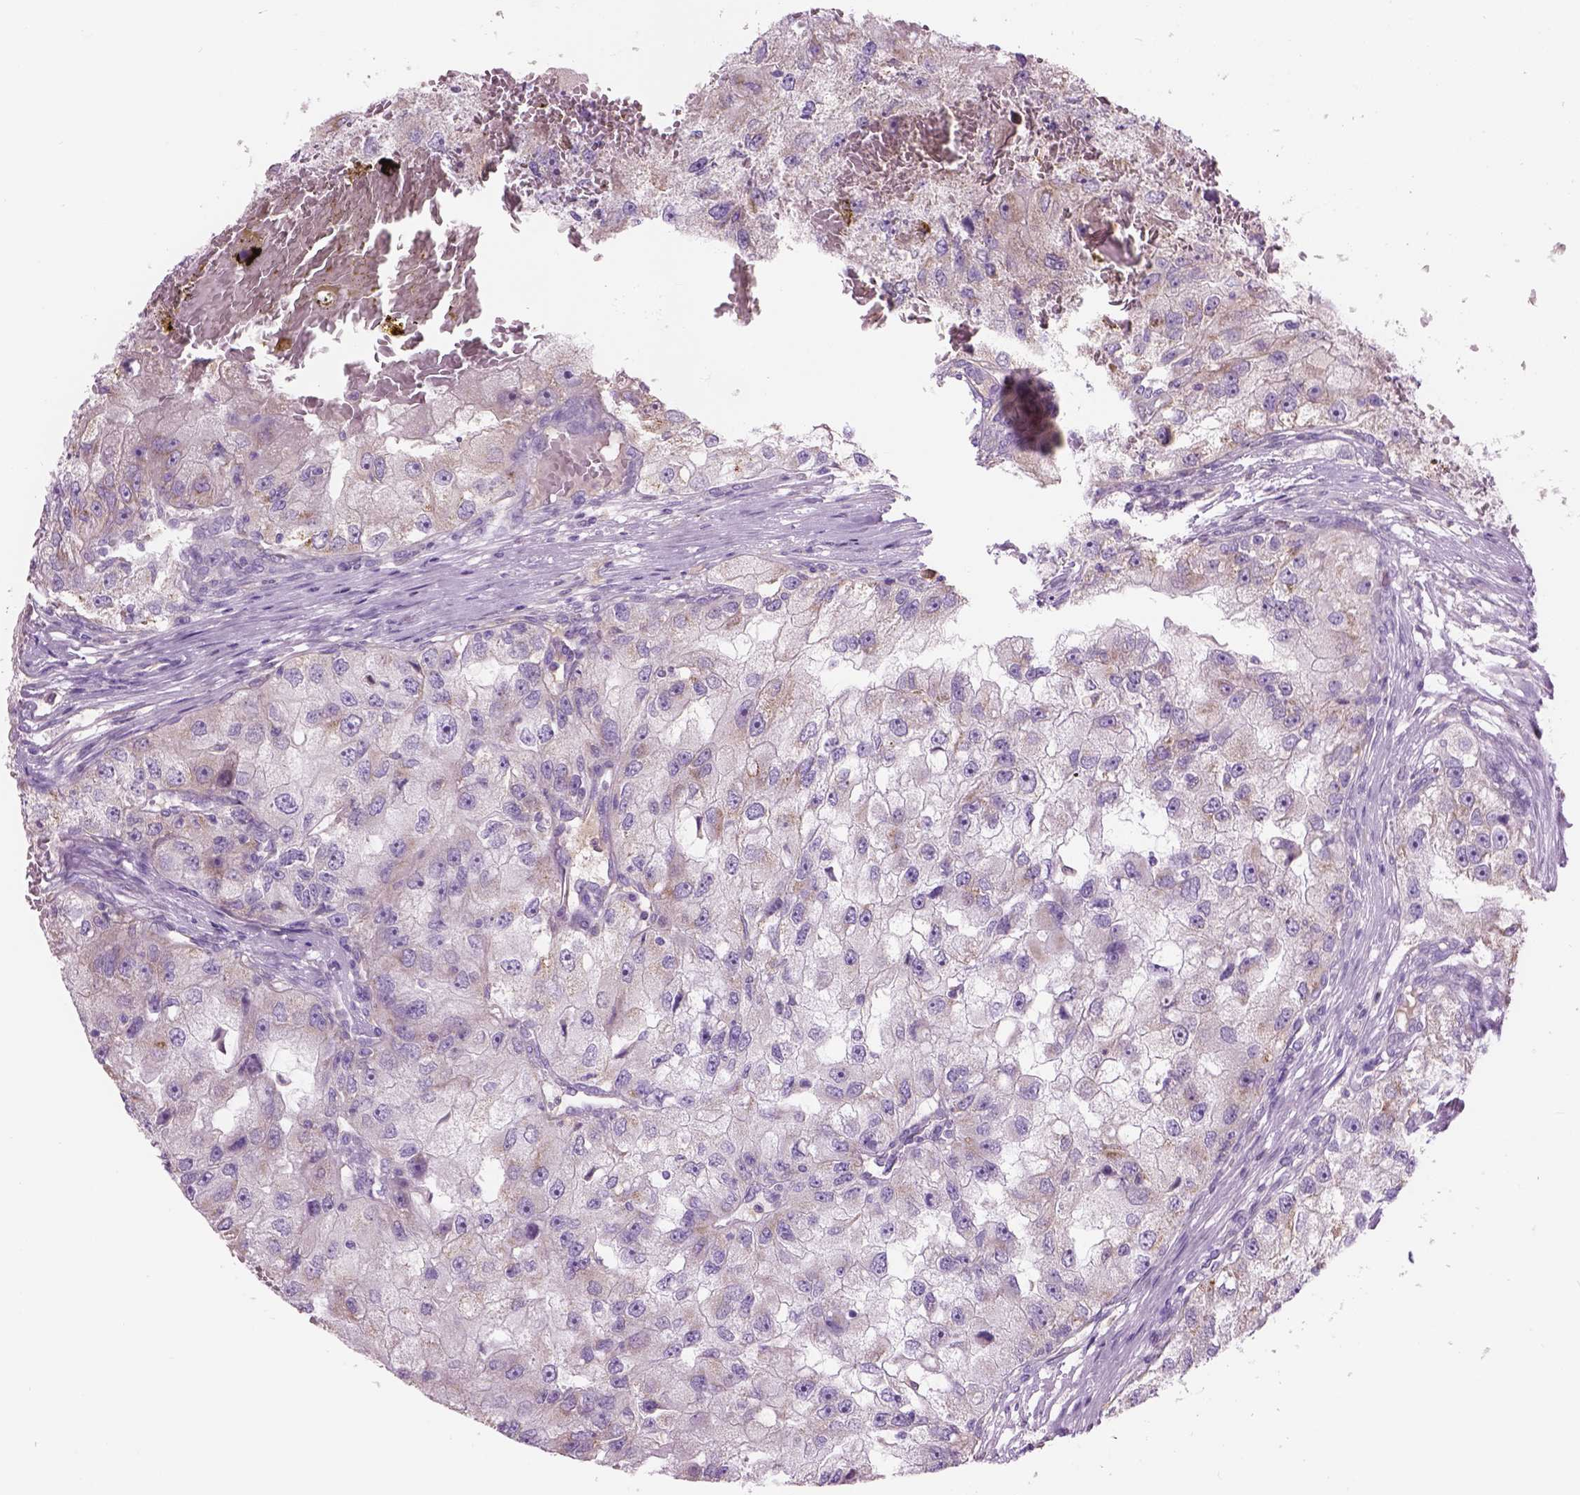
{"staining": {"intensity": "weak", "quantity": "25%-75%", "location": "cytoplasmic/membranous"}, "tissue": "renal cancer", "cell_type": "Tumor cells", "image_type": "cancer", "snomed": [{"axis": "morphology", "description": "Adenocarcinoma, NOS"}, {"axis": "topography", "description": "Kidney"}], "caption": "Immunohistochemistry staining of renal cancer, which demonstrates low levels of weak cytoplasmic/membranous expression in about 25%-75% of tumor cells indicating weak cytoplasmic/membranous protein staining. The staining was performed using DAB (3,3'-diaminobenzidine) (brown) for protein detection and nuclei were counterstained in hematoxylin (blue).", "gene": "CD84", "patient": {"sex": "male", "age": 63}}